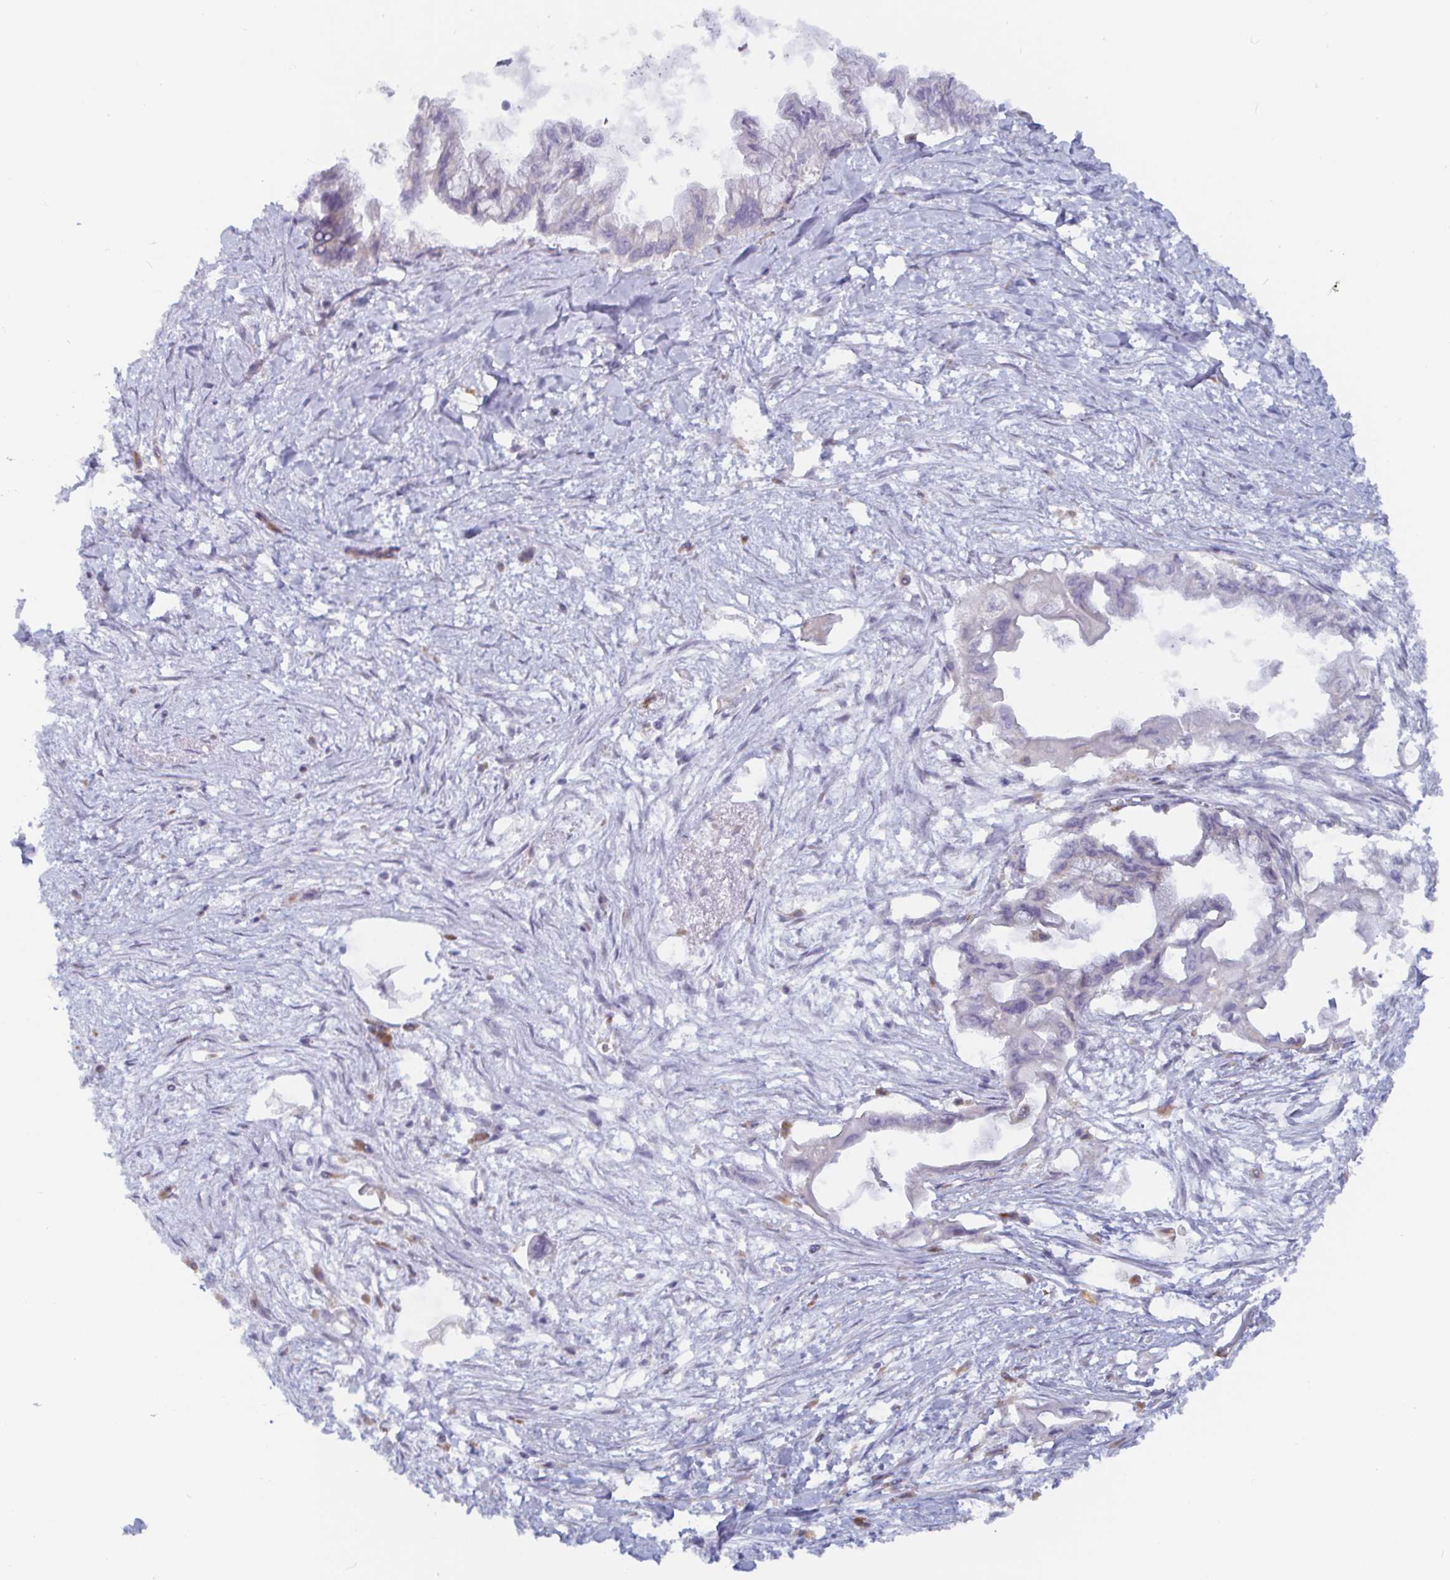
{"staining": {"intensity": "negative", "quantity": "none", "location": "none"}, "tissue": "pancreatic cancer", "cell_type": "Tumor cells", "image_type": "cancer", "snomed": [{"axis": "morphology", "description": "Adenocarcinoma, NOS"}, {"axis": "topography", "description": "Pancreas"}], "caption": "DAB immunohistochemical staining of human pancreatic adenocarcinoma demonstrates no significant positivity in tumor cells.", "gene": "CDH18", "patient": {"sex": "male", "age": 61}}